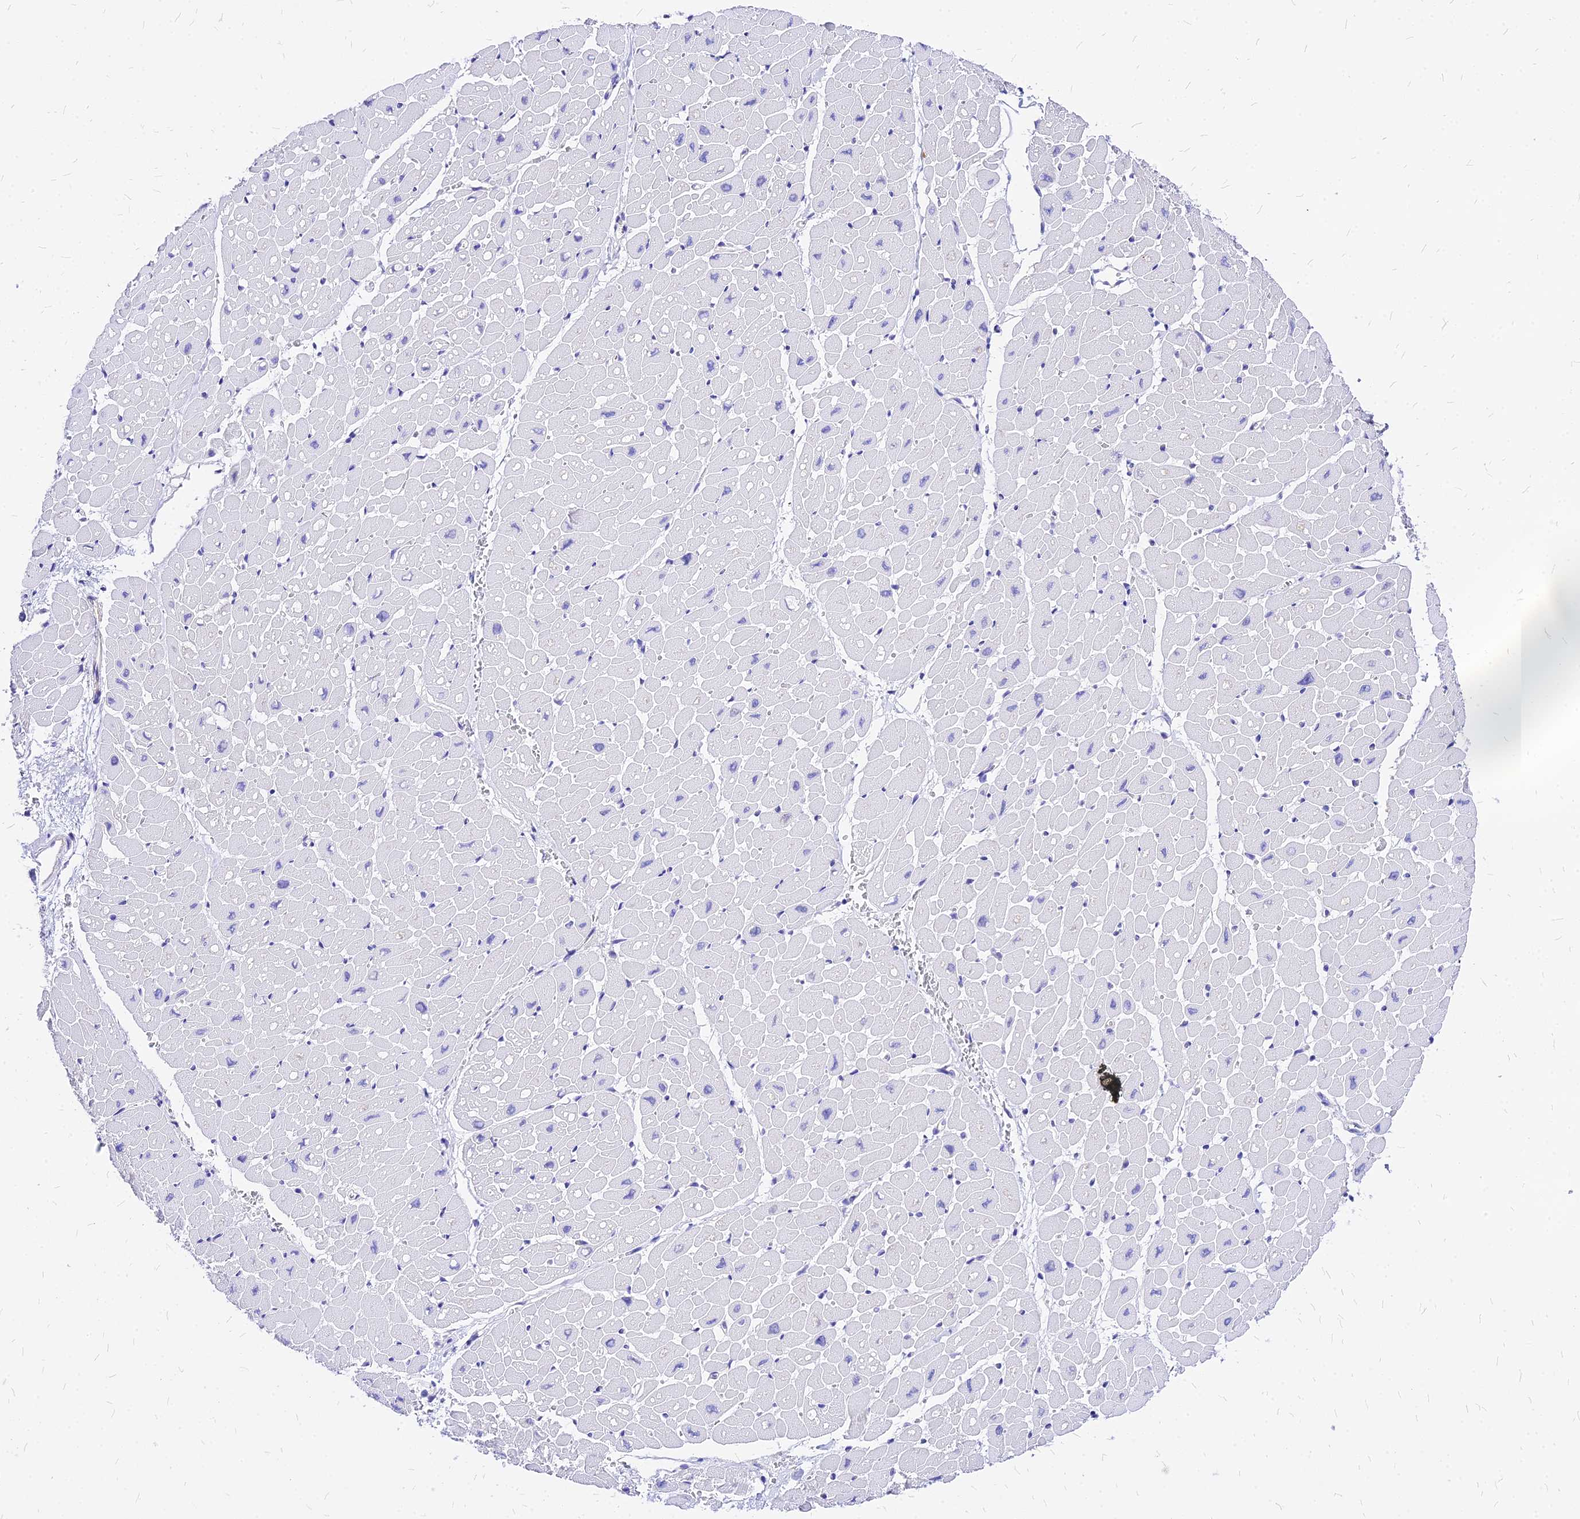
{"staining": {"intensity": "negative", "quantity": "none", "location": "none"}, "tissue": "heart muscle", "cell_type": "Cardiomyocytes", "image_type": "normal", "snomed": [{"axis": "morphology", "description": "Normal tissue, NOS"}, {"axis": "topography", "description": "Heart"}], "caption": "DAB immunohistochemical staining of benign human heart muscle displays no significant staining in cardiomyocytes.", "gene": "RPL19", "patient": {"sex": "male", "age": 45}}